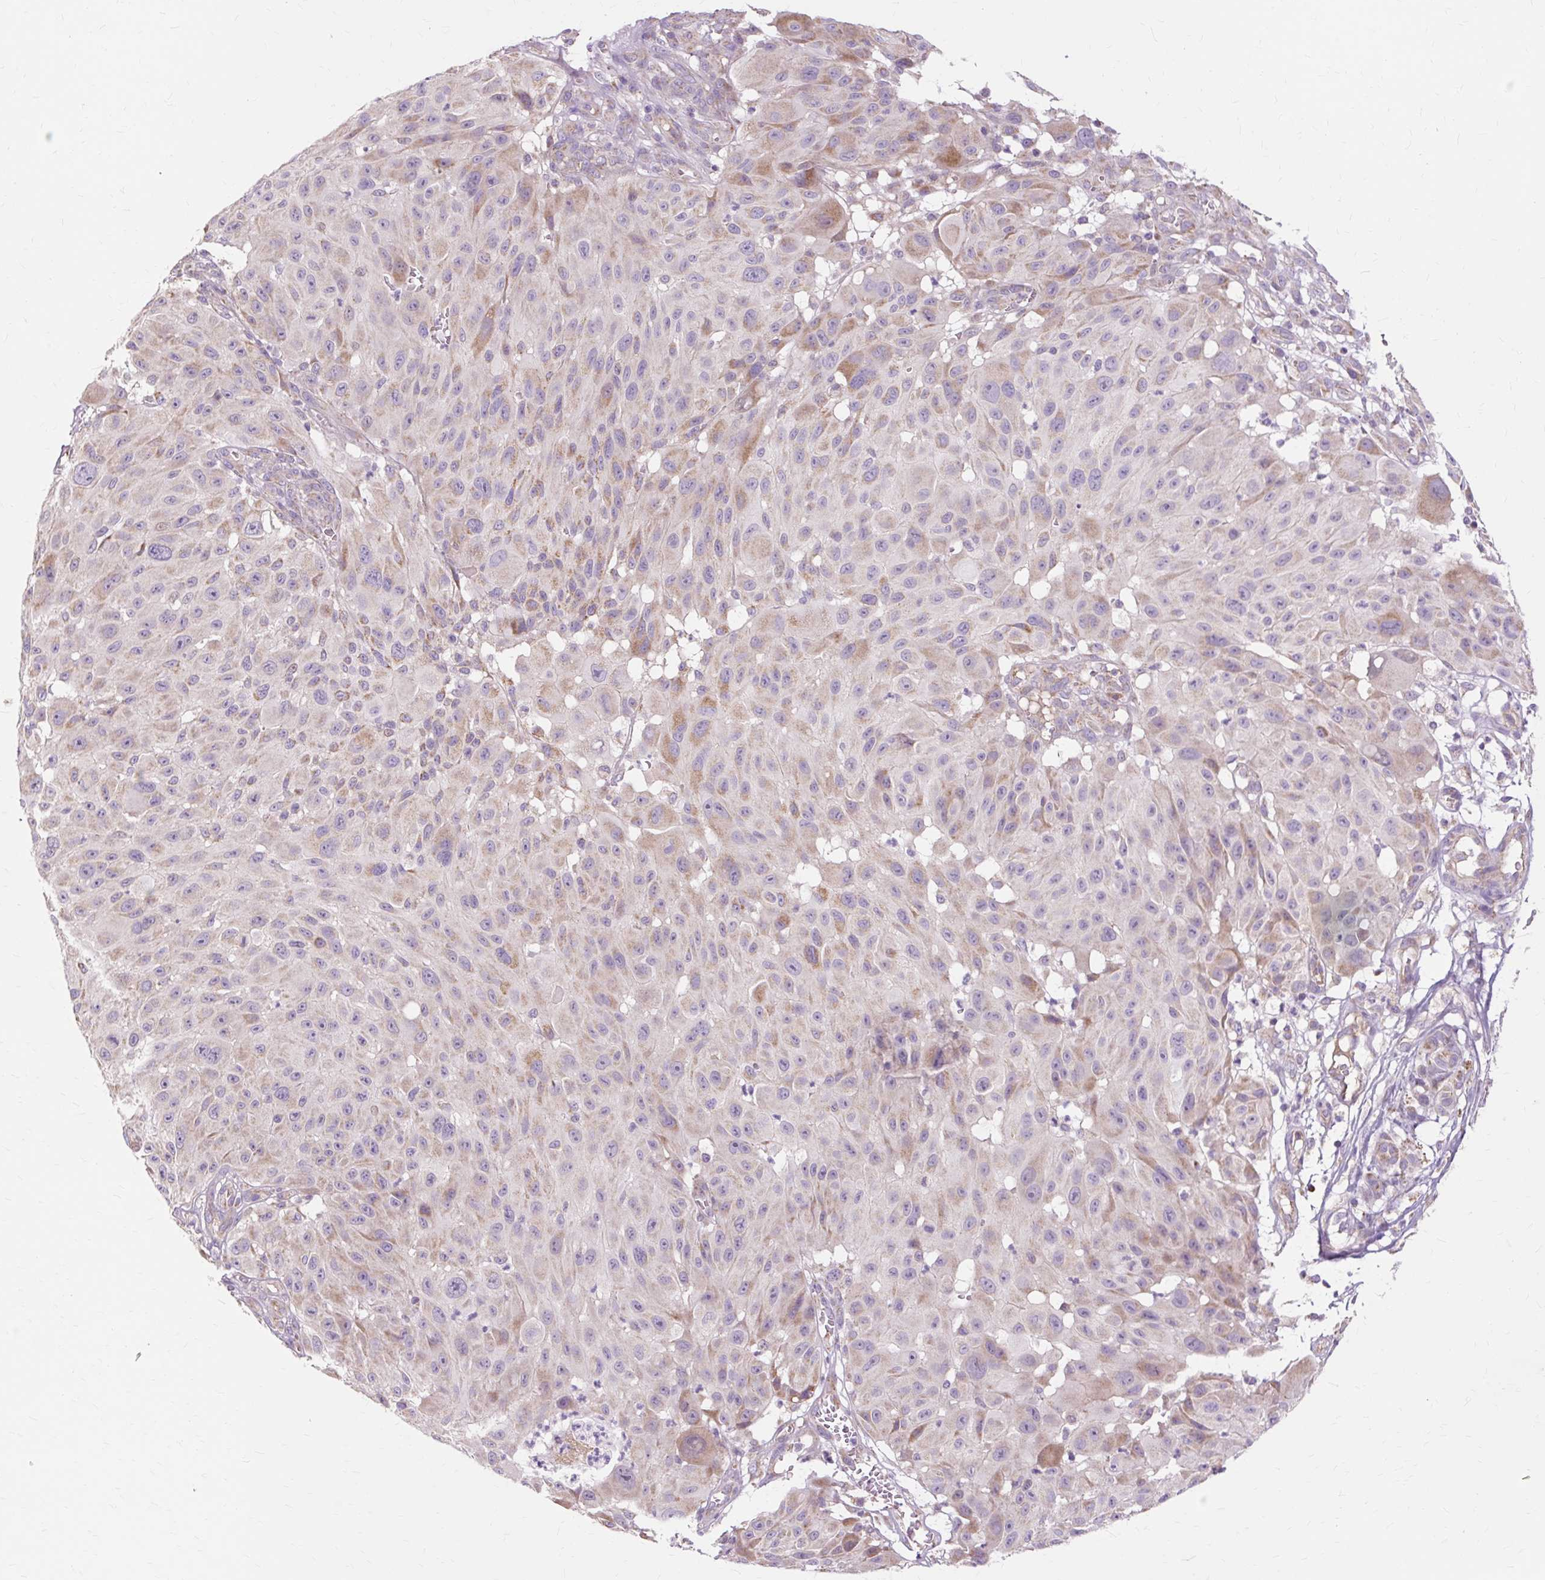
{"staining": {"intensity": "moderate", "quantity": "<25%", "location": "cytoplasmic/membranous"}, "tissue": "melanoma", "cell_type": "Tumor cells", "image_type": "cancer", "snomed": [{"axis": "morphology", "description": "Malignant melanoma, NOS"}, {"axis": "topography", "description": "Skin"}], "caption": "Human malignant melanoma stained with a protein marker displays moderate staining in tumor cells.", "gene": "PDZD2", "patient": {"sex": "male", "age": 83}}